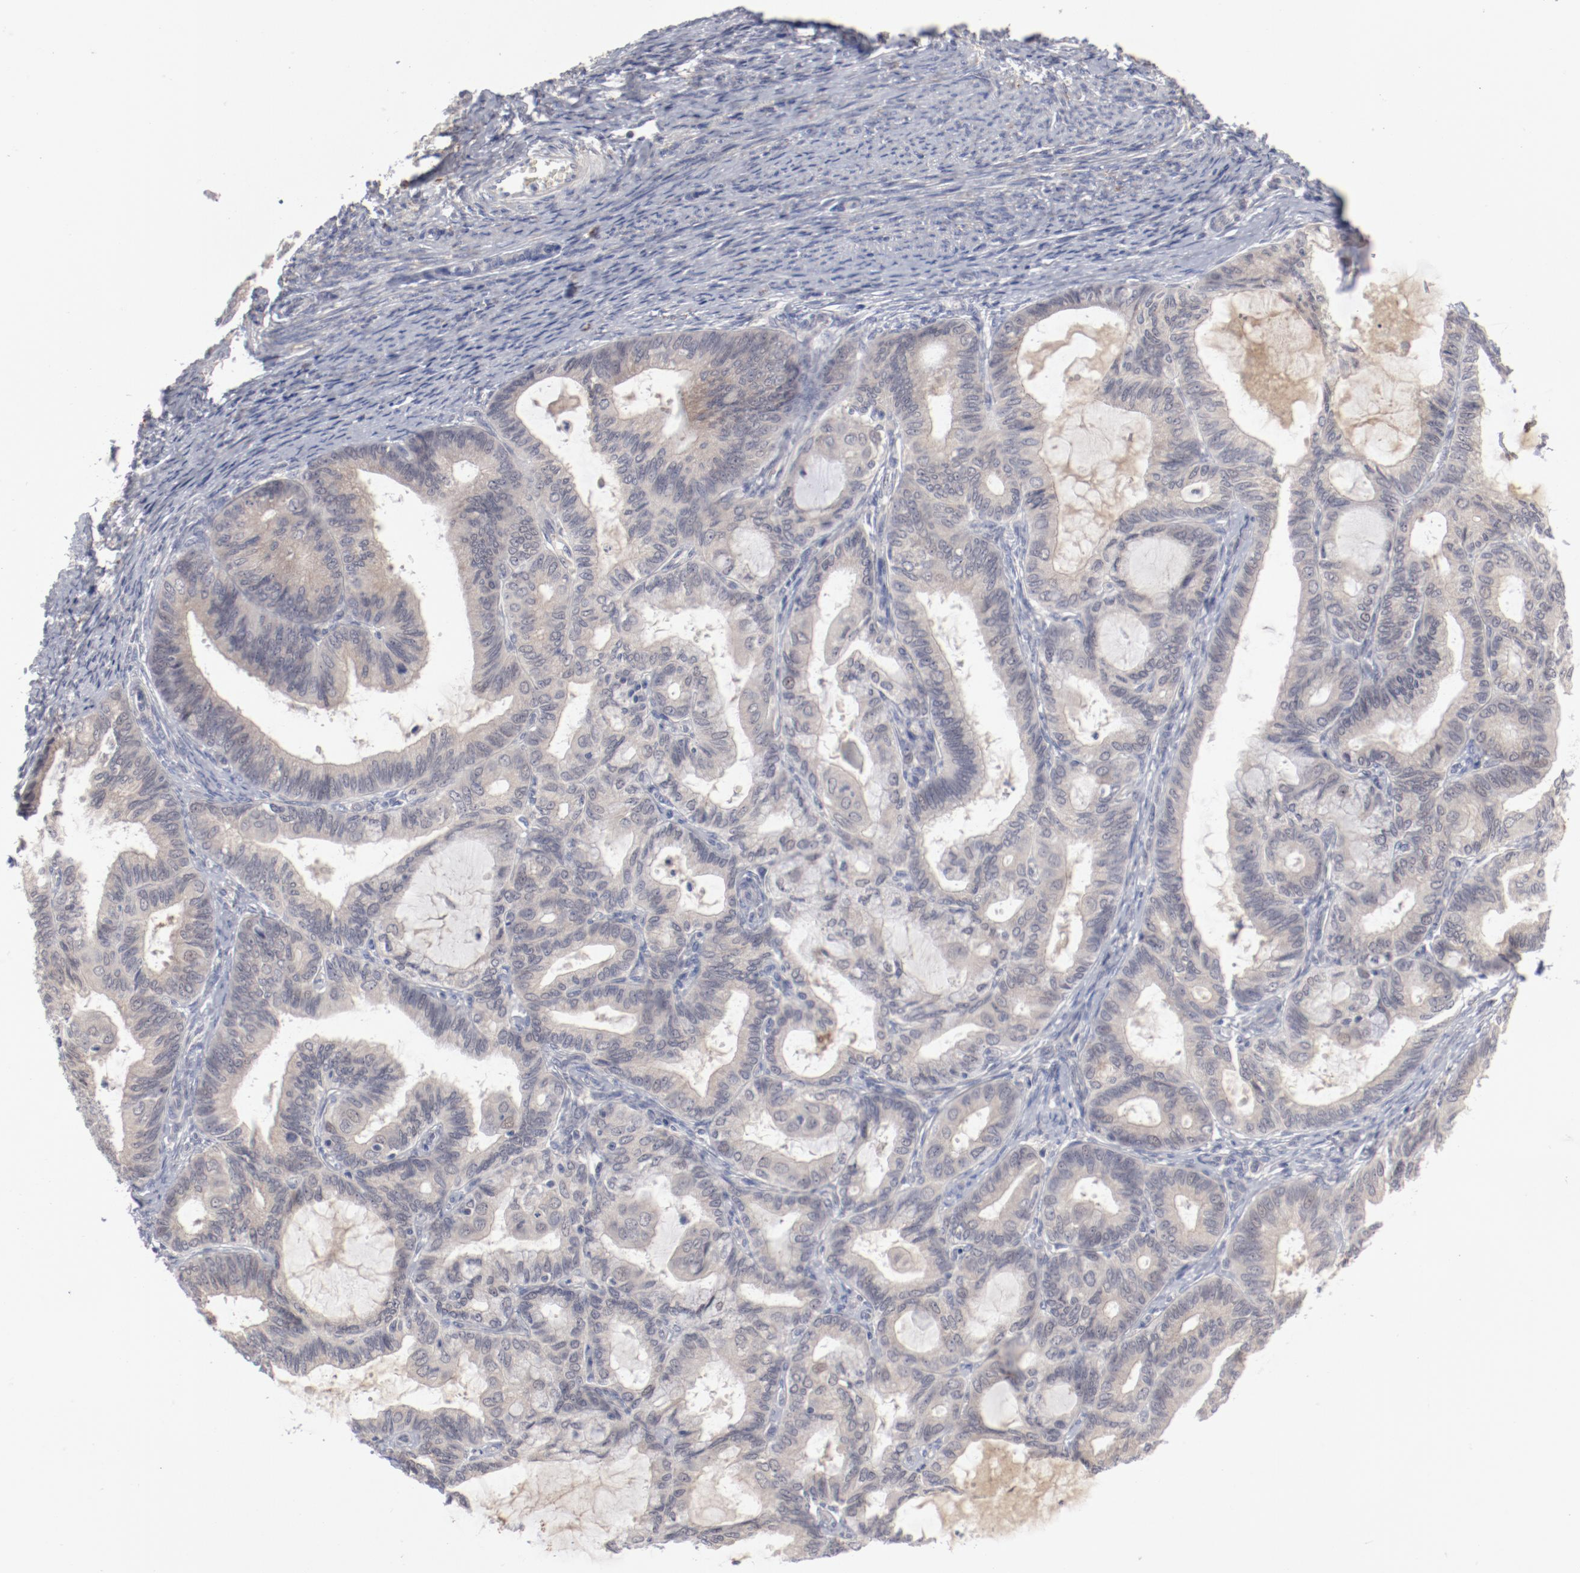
{"staining": {"intensity": "negative", "quantity": "none", "location": "none"}, "tissue": "endometrial cancer", "cell_type": "Tumor cells", "image_type": "cancer", "snomed": [{"axis": "morphology", "description": "Adenocarcinoma, NOS"}, {"axis": "topography", "description": "Endometrium"}], "caption": "Immunohistochemistry (IHC) photomicrograph of adenocarcinoma (endometrial) stained for a protein (brown), which demonstrates no positivity in tumor cells.", "gene": "SH3BGR", "patient": {"sex": "female", "age": 63}}